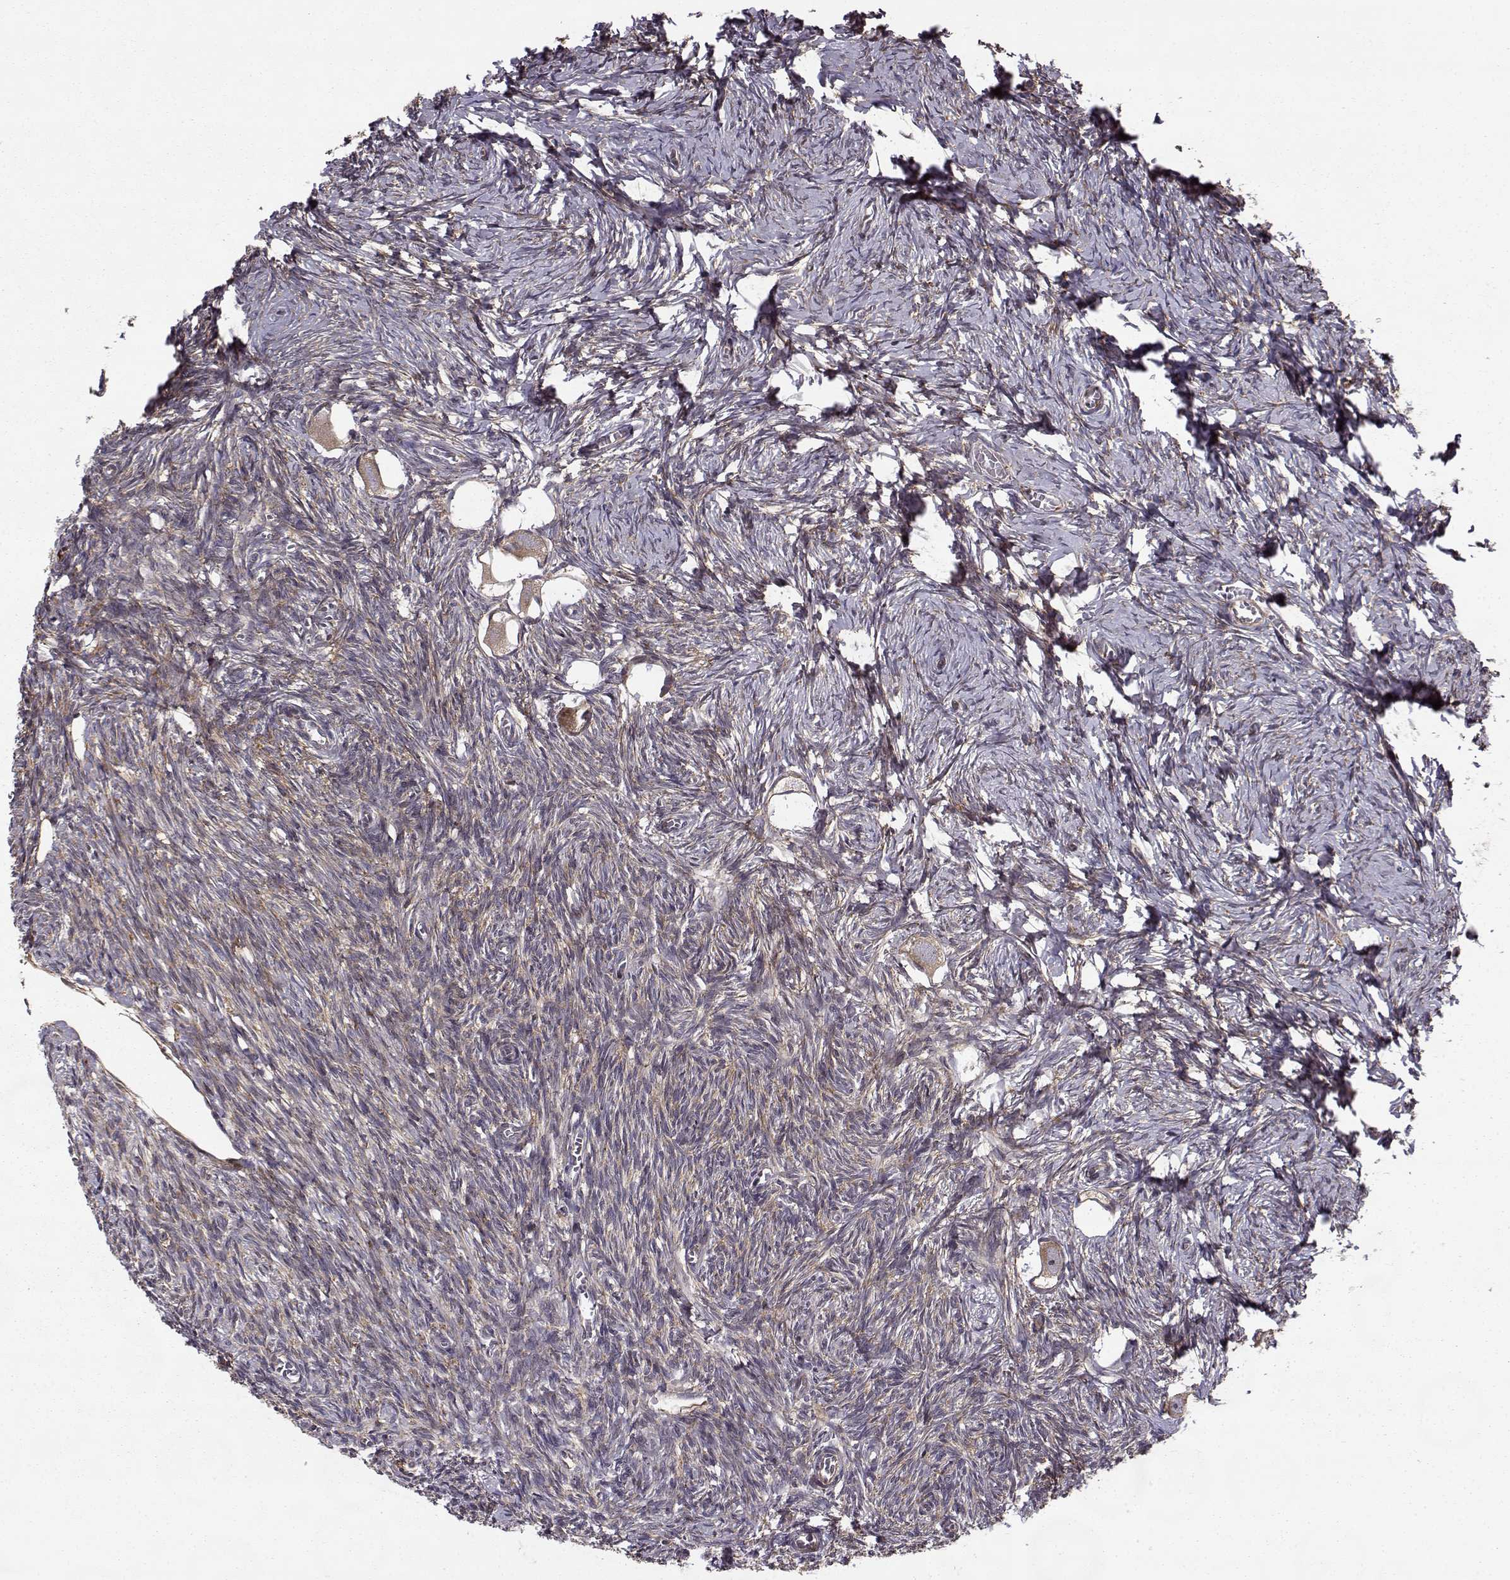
{"staining": {"intensity": "weak", "quantity": "<25%", "location": "cytoplasmic/membranous"}, "tissue": "ovary", "cell_type": "Follicle cells", "image_type": "normal", "snomed": [{"axis": "morphology", "description": "Normal tissue, NOS"}, {"axis": "topography", "description": "Ovary"}], "caption": "Immunohistochemistry (IHC) of benign human ovary displays no staining in follicle cells. The staining is performed using DAB brown chromogen with nuclei counter-stained in using hematoxylin.", "gene": "RPL31", "patient": {"sex": "female", "age": 27}}